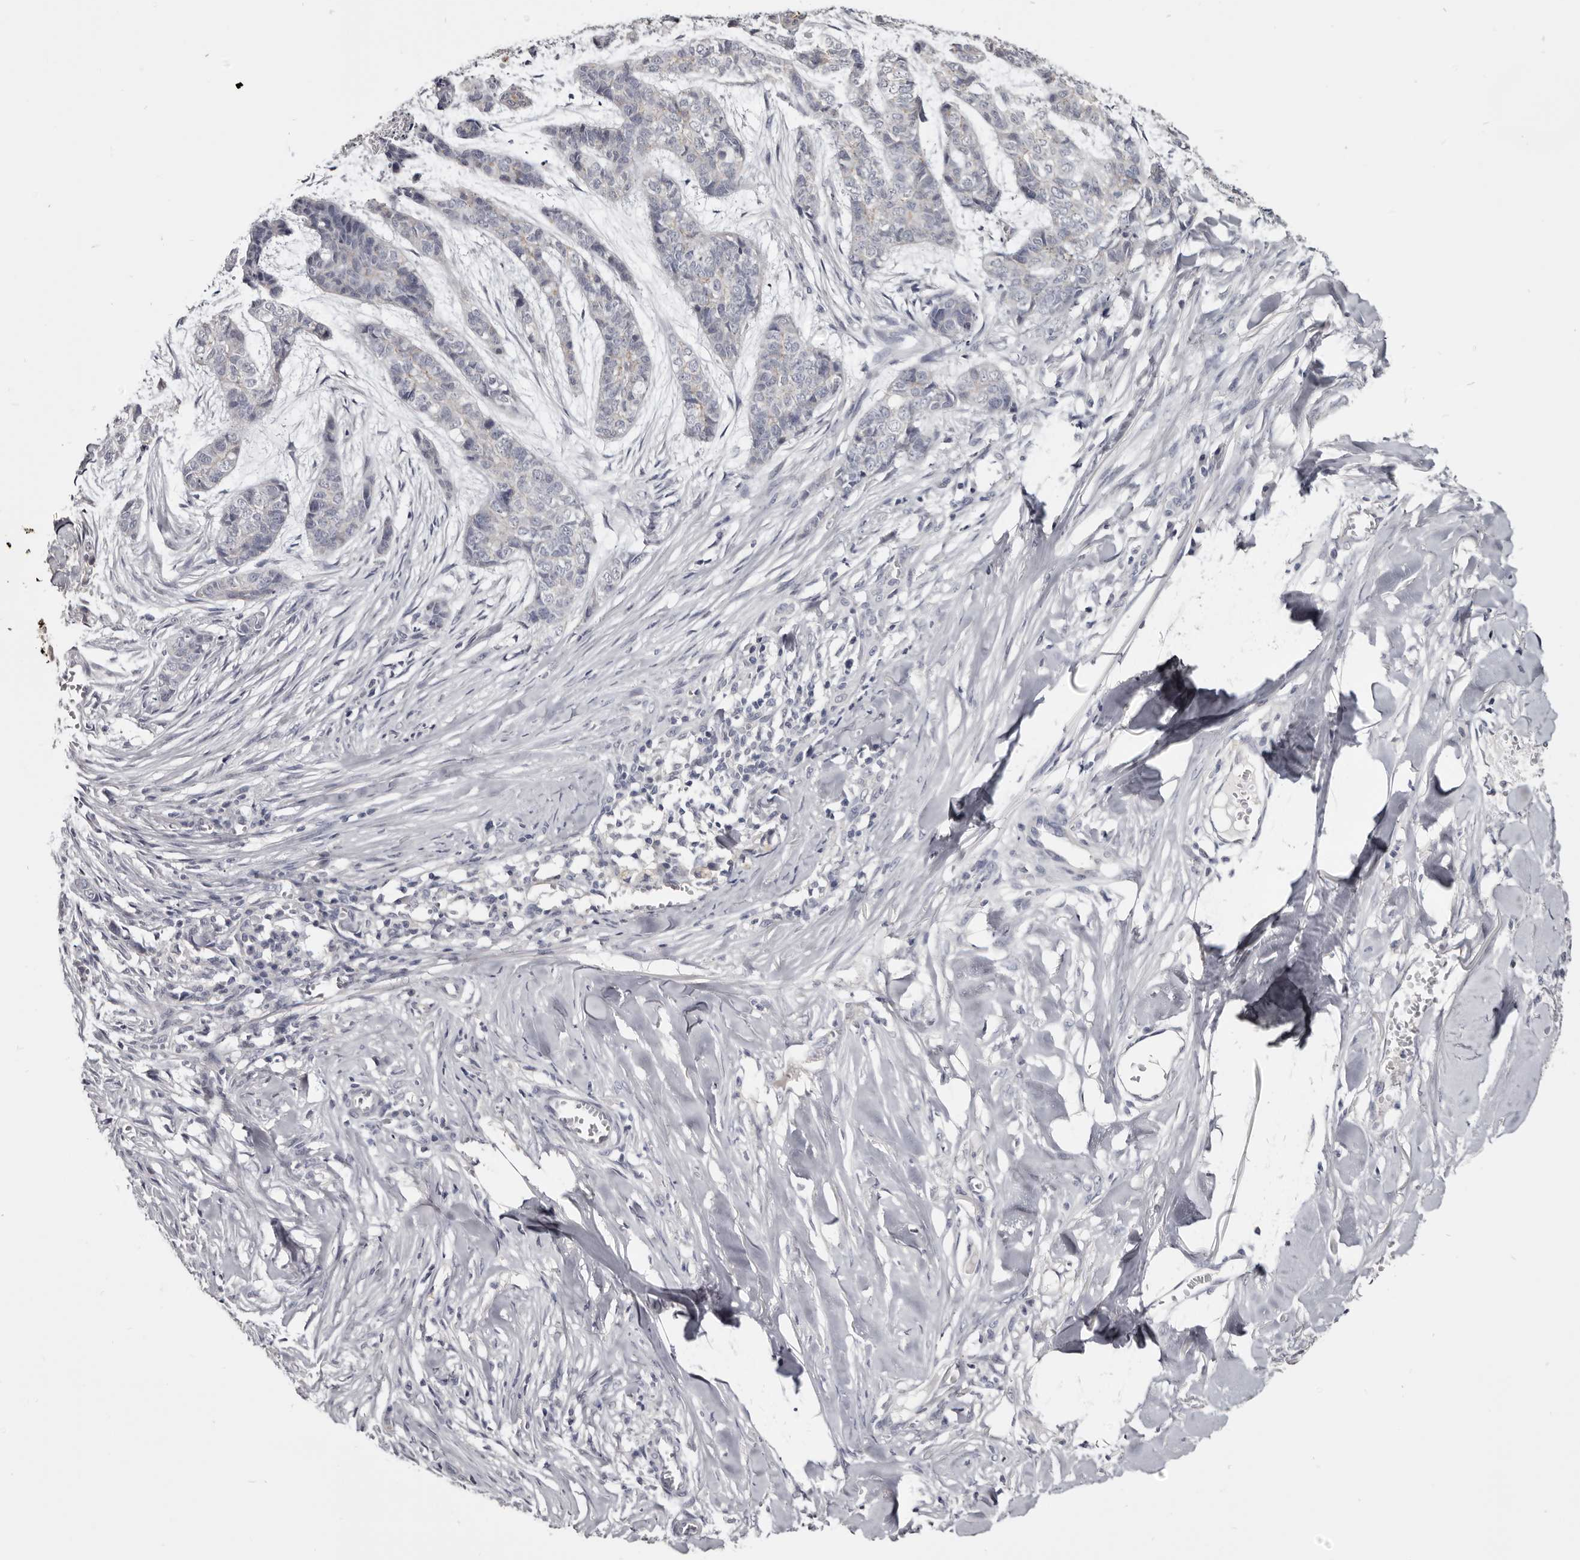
{"staining": {"intensity": "negative", "quantity": "none", "location": "none"}, "tissue": "skin cancer", "cell_type": "Tumor cells", "image_type": "cancer", "snomed": [{"axis": "morphology", "description": "Basal cell carcinoma"}, {"axis": "topography", "description": "Skin"}], "caption": "High power microscopy photomicrograph of an immunohistochemistry photomicrograph of skin basal cell carcinoma, revealing no significant positivity in tumor cells. Nuclei are stained in blue.", "gene": "CGN", "patient": {"sex": "female", "age": 64}}